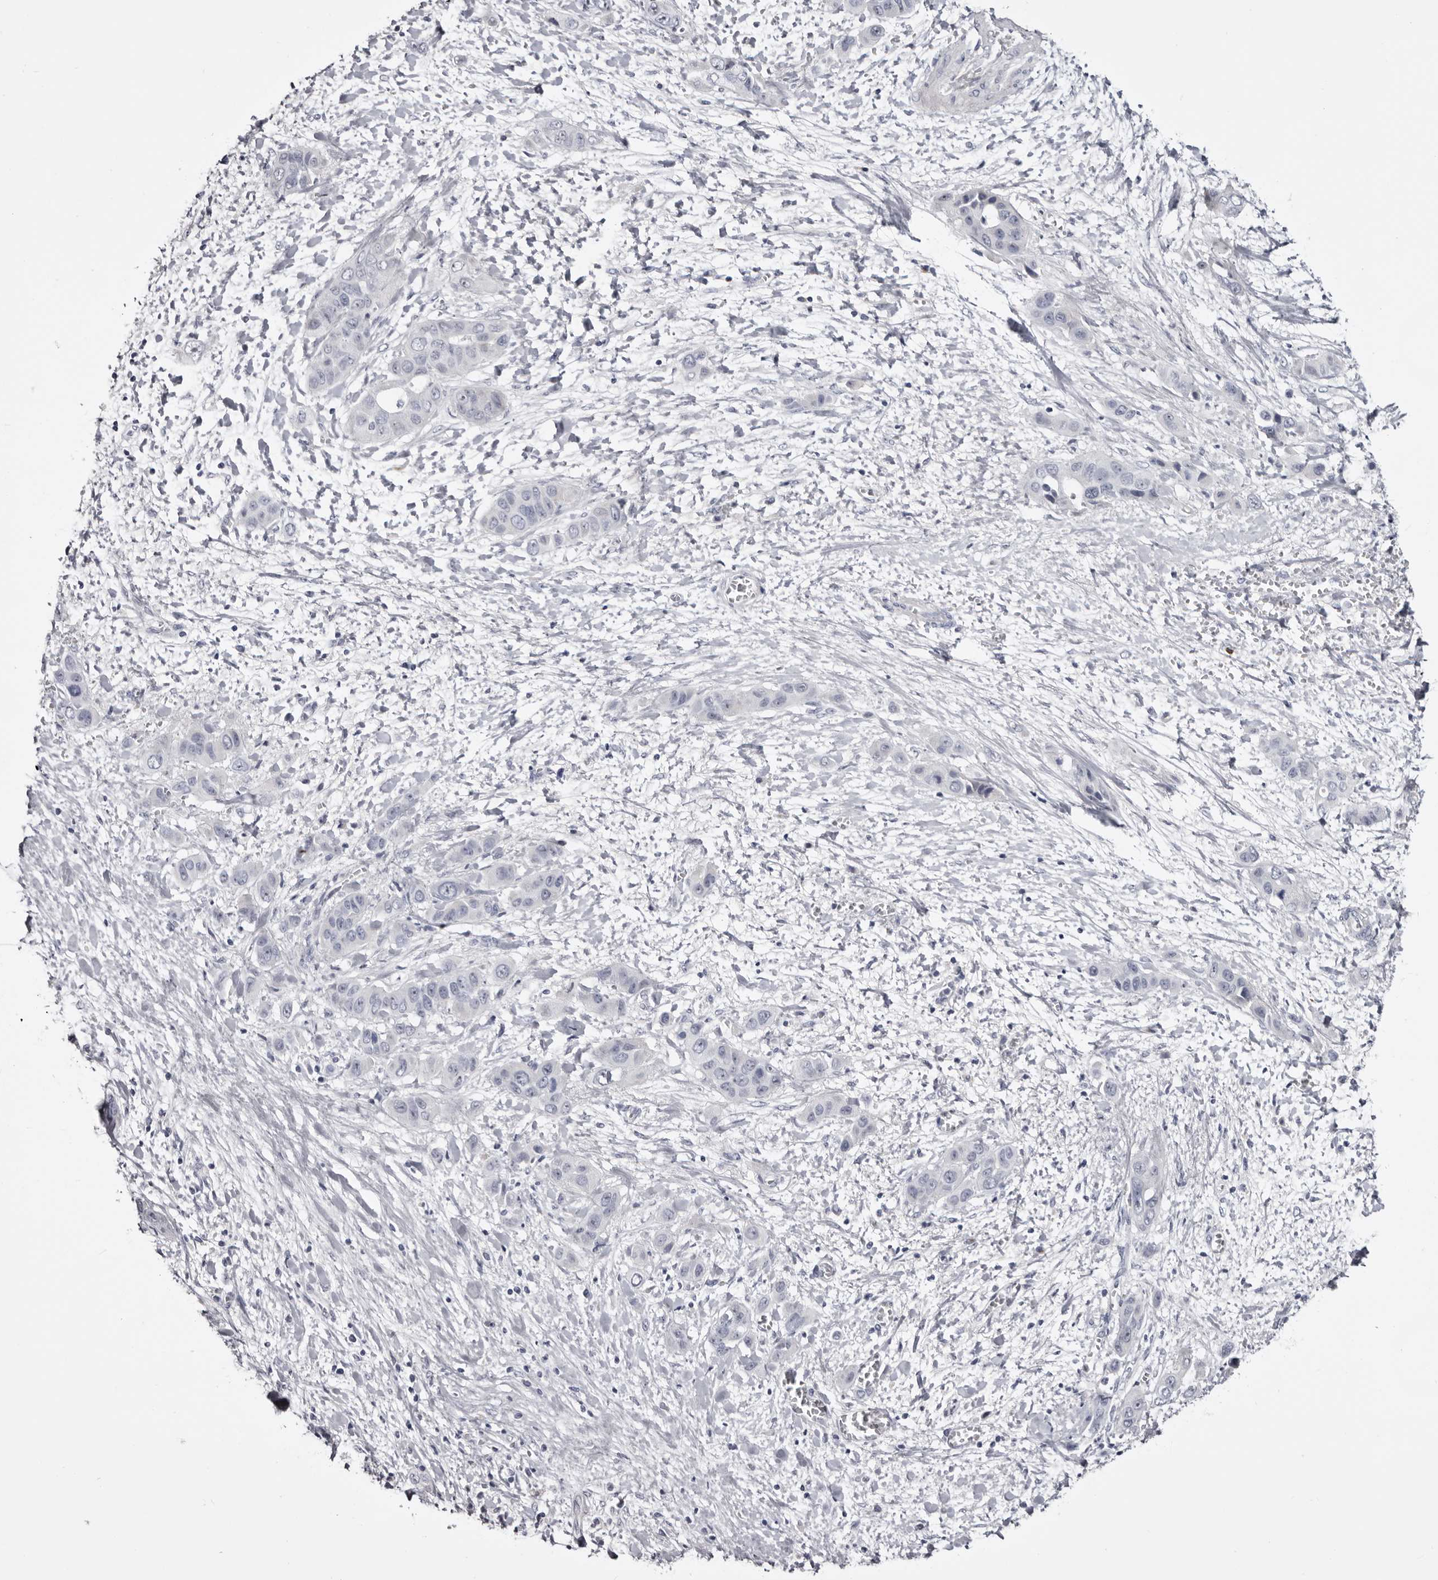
{"staining": {"intensity": "negative", "quantity": "none", "location": "none"}, "tissue": "liver cancer", "cell_type": "Tumor cells", "image_type": "cancer", "snomed": [{"axis": "morphology", "description": "Cholangiocarcinoma"}, {"axis": "topography", "description": "Liver"}], "caption": "Immunohistochemistry of human cholangiocarcinoma (liver) exhibits no staining in tumor cells. (IHC, brightfield microscopy, high magnification).", "gene": "CASQ1", "patient": {"sex": "female", "age": 52}}